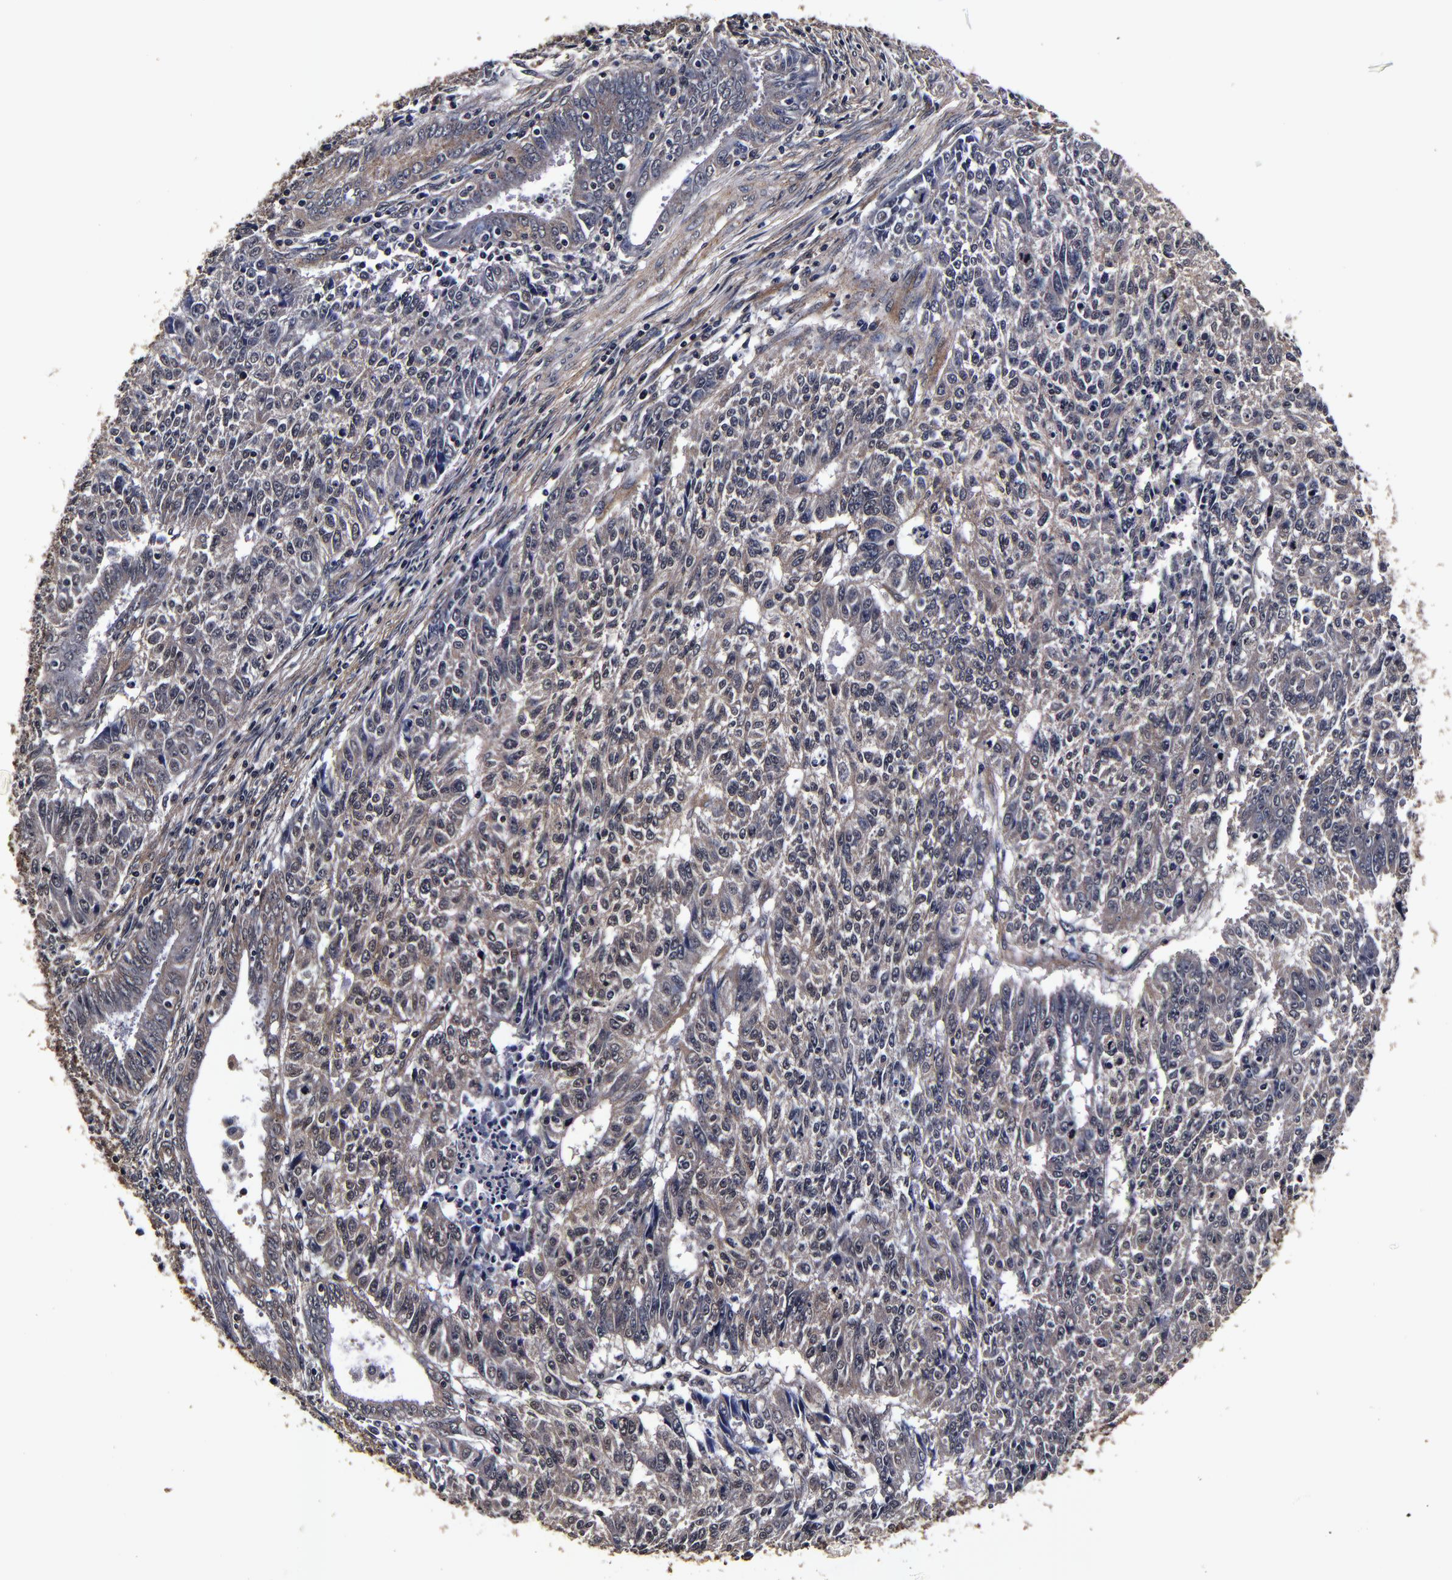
{"staining": {"intensity": "weak", "quantity": ">75%", "location": "cytoplasmic/membranous"}, "tissue": "endometrial cancer", "cell_type": "Tumor cells", "image_type": "cancer", "snomed": [{"axis": "morphology", "description": "Adenocarcinoma, NOS"}, {"axis": "topography", "description": "Endometrium"}], "caption": "Adenocarcinoma (endometrial) stained with immunohistochemistry (IHC) exhibits weak cytoplasmic/membranous expression in approximately >75% of tumor cells.", "gene": "MMP15", "patient": {"sex": "female", "age": 42}}